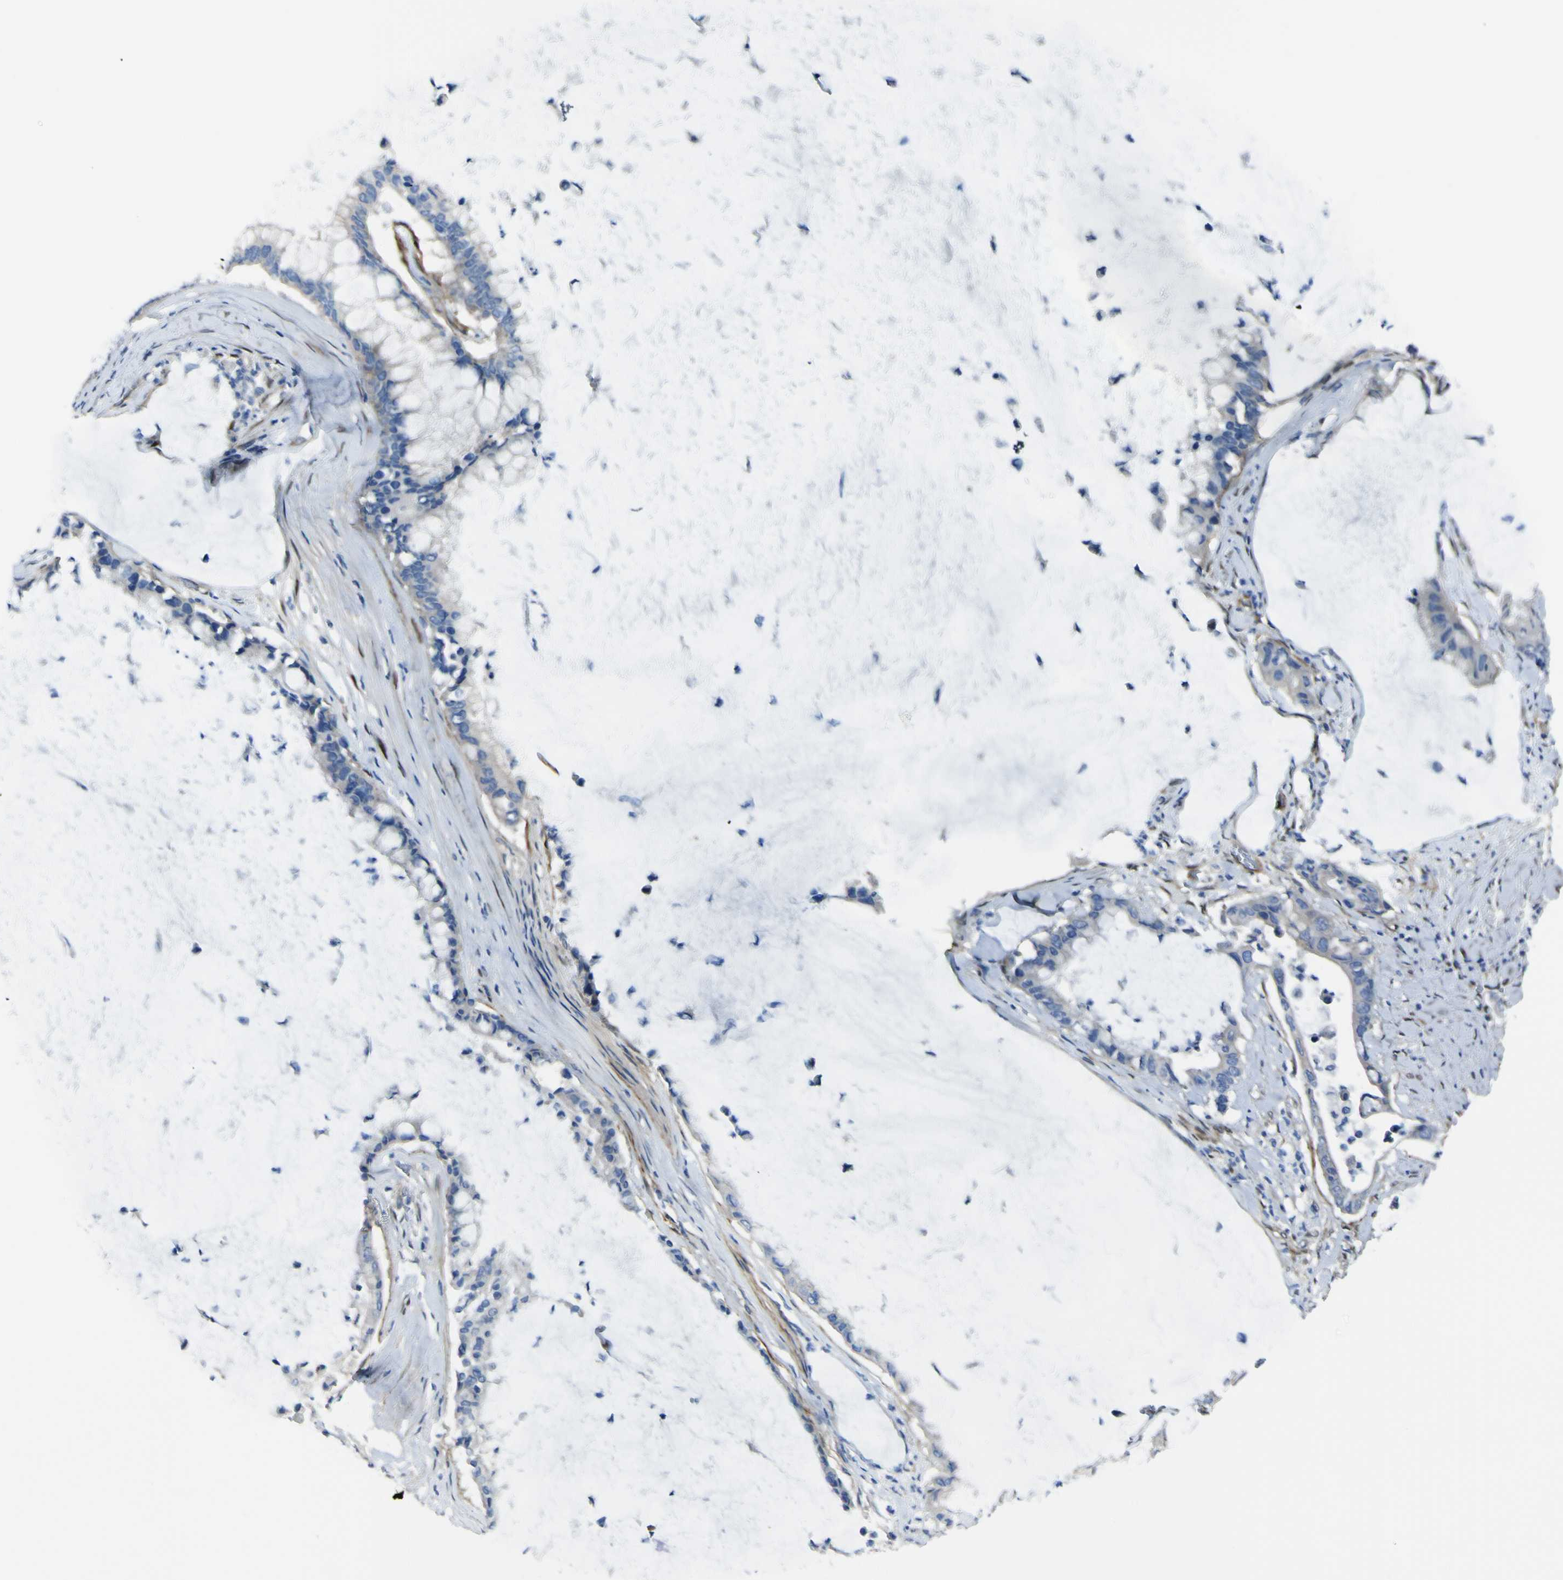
{"staining": {"intensity": "negative", "quantity": "none", "location": "none"}, "tissue": "pancreatic cancer", "cell_type": "Tumor cells", "image_type": "cancer", "snomed": [{"axis": "morphology", "description": "Adenocarcinoma, NOS"}, {"axis": "topography", "description": "Pancreas"}], "caption": "Immunohistochemical staining of human pancreatic cancer reveals no significant expression in tumor cells. Nuclei are stained in blue.", "gene": "LRRN1", "patient": {"sex": "male", "age": 41}}